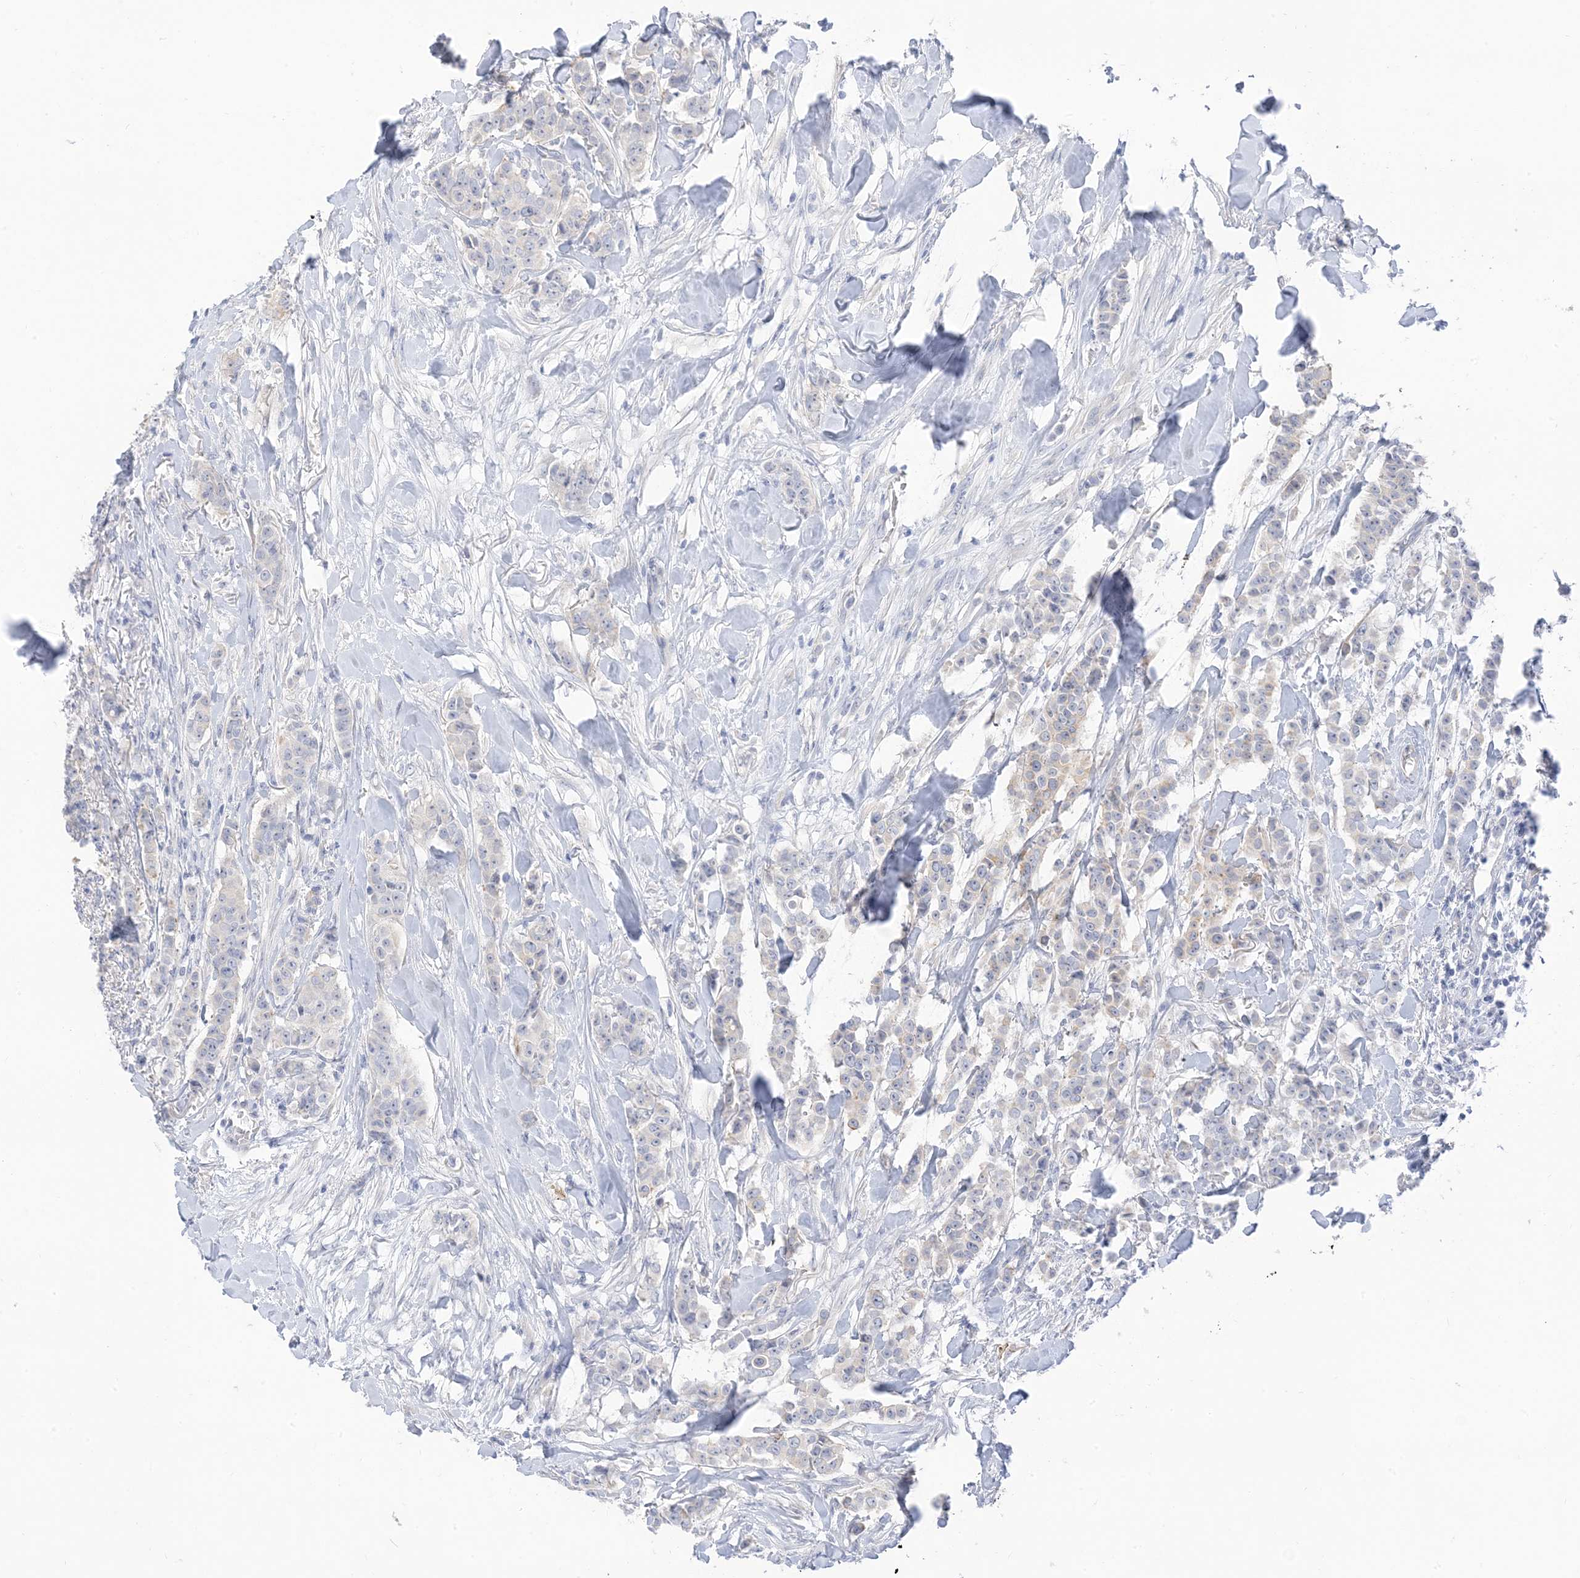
{"staining": {"intensity": "negative", "quantity": "none", "location": "none"}, "tissue": "breast cancer", "cell_type": "Tumor cells", "image_type": "cancer", "snomed": [{"axis": "morphology", "description": "Duct carcinoma"}, {"axis": "topography", "description": "Breast"}], "caption": "DAB (3,3'-diaminobenzidine) immunohistochemical staining of breast cancer (intraductal carcinoma) reveals no significant expression in tumor cells.", "gene": "IL36B", "patient": {"sex": "female", "age": 40}}